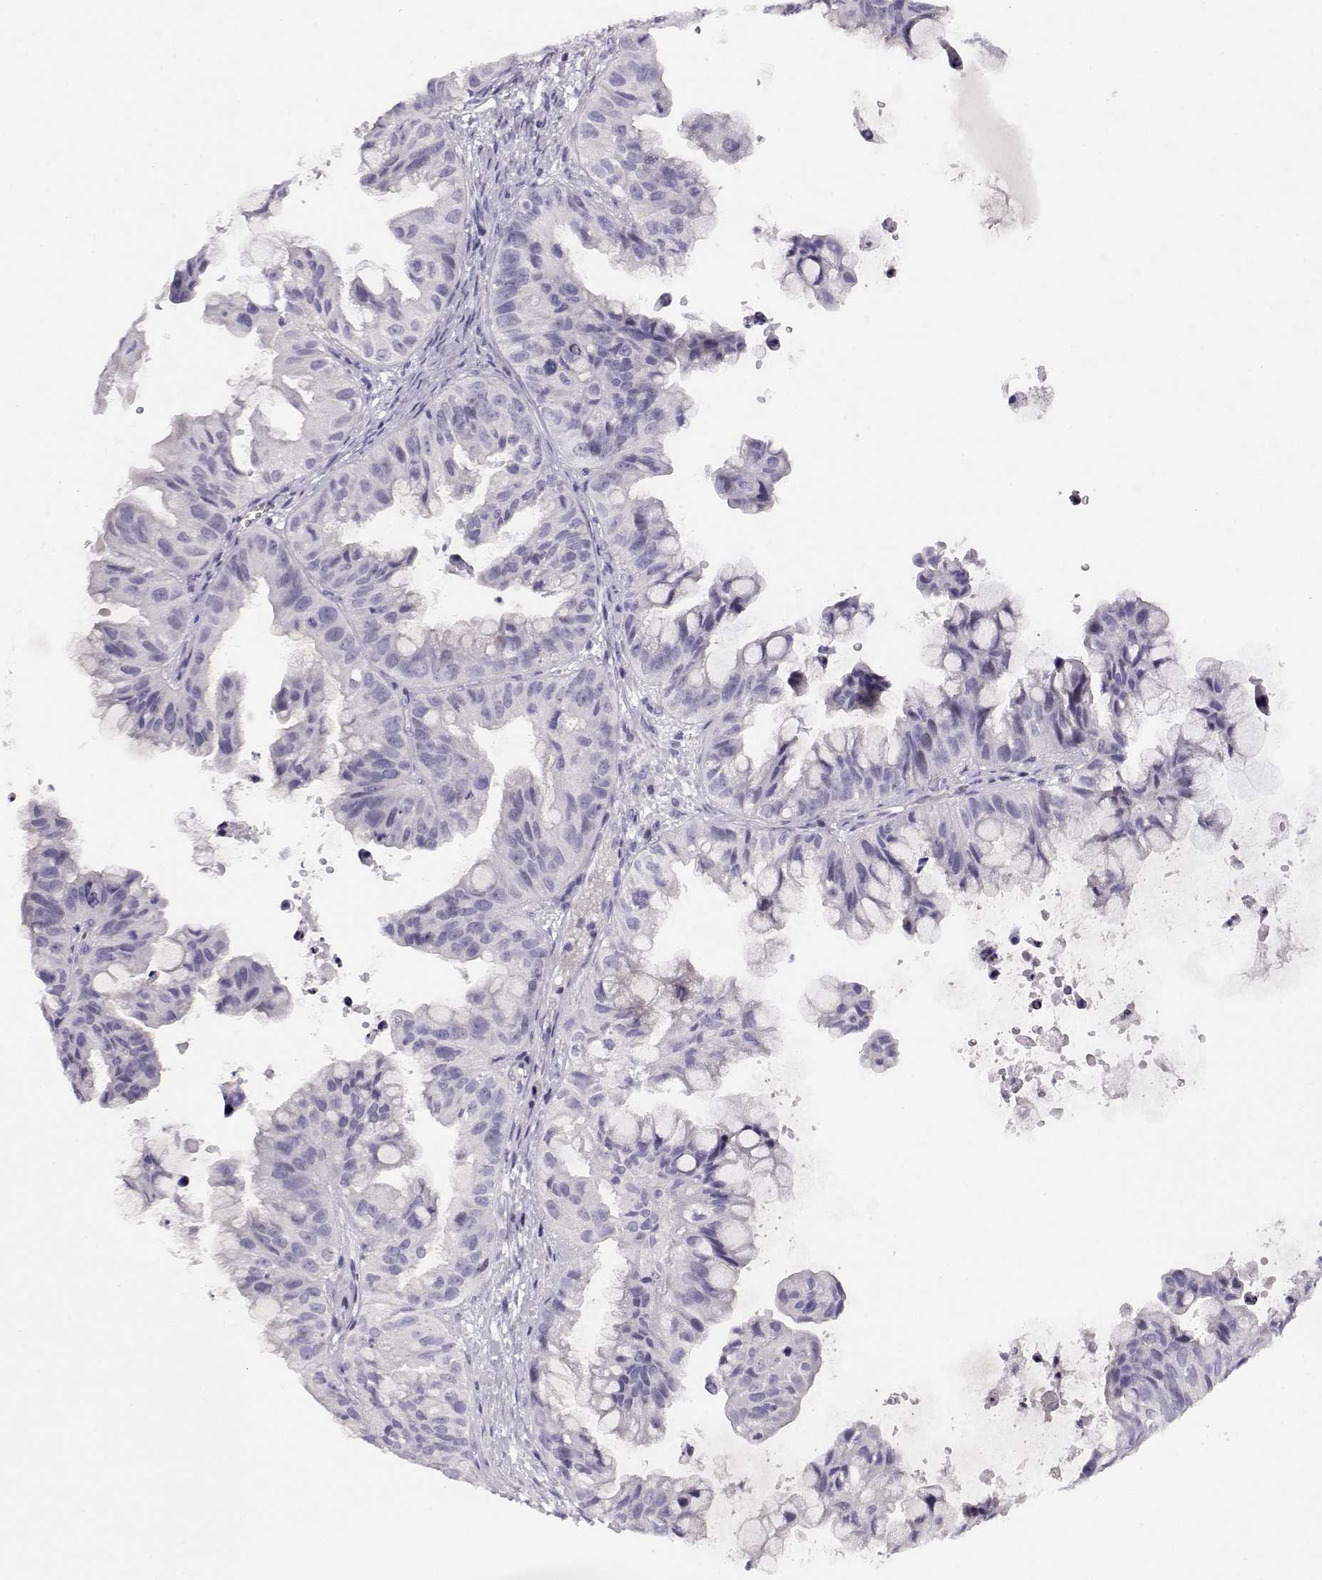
{"staining": {"intensity": "negative", "quantity": "none", "location": "none"}, "tissue": "ovarian cancer", "cell_type": "Tumor cells", "image_type": "cancer", "snomed": [{"axis": "morphology", "description": "Cystadenocarcinoma, mucinous, NOS"}, {"axis": "topography", "description": "Ovary"}], "caption": "This is a image of IHC staining of mucinous cystadenocarcinoma (ovarian), which shows no staining in tumor cells.", "gene": "CRX", "patient": {"sex": "female", "age": 76}}